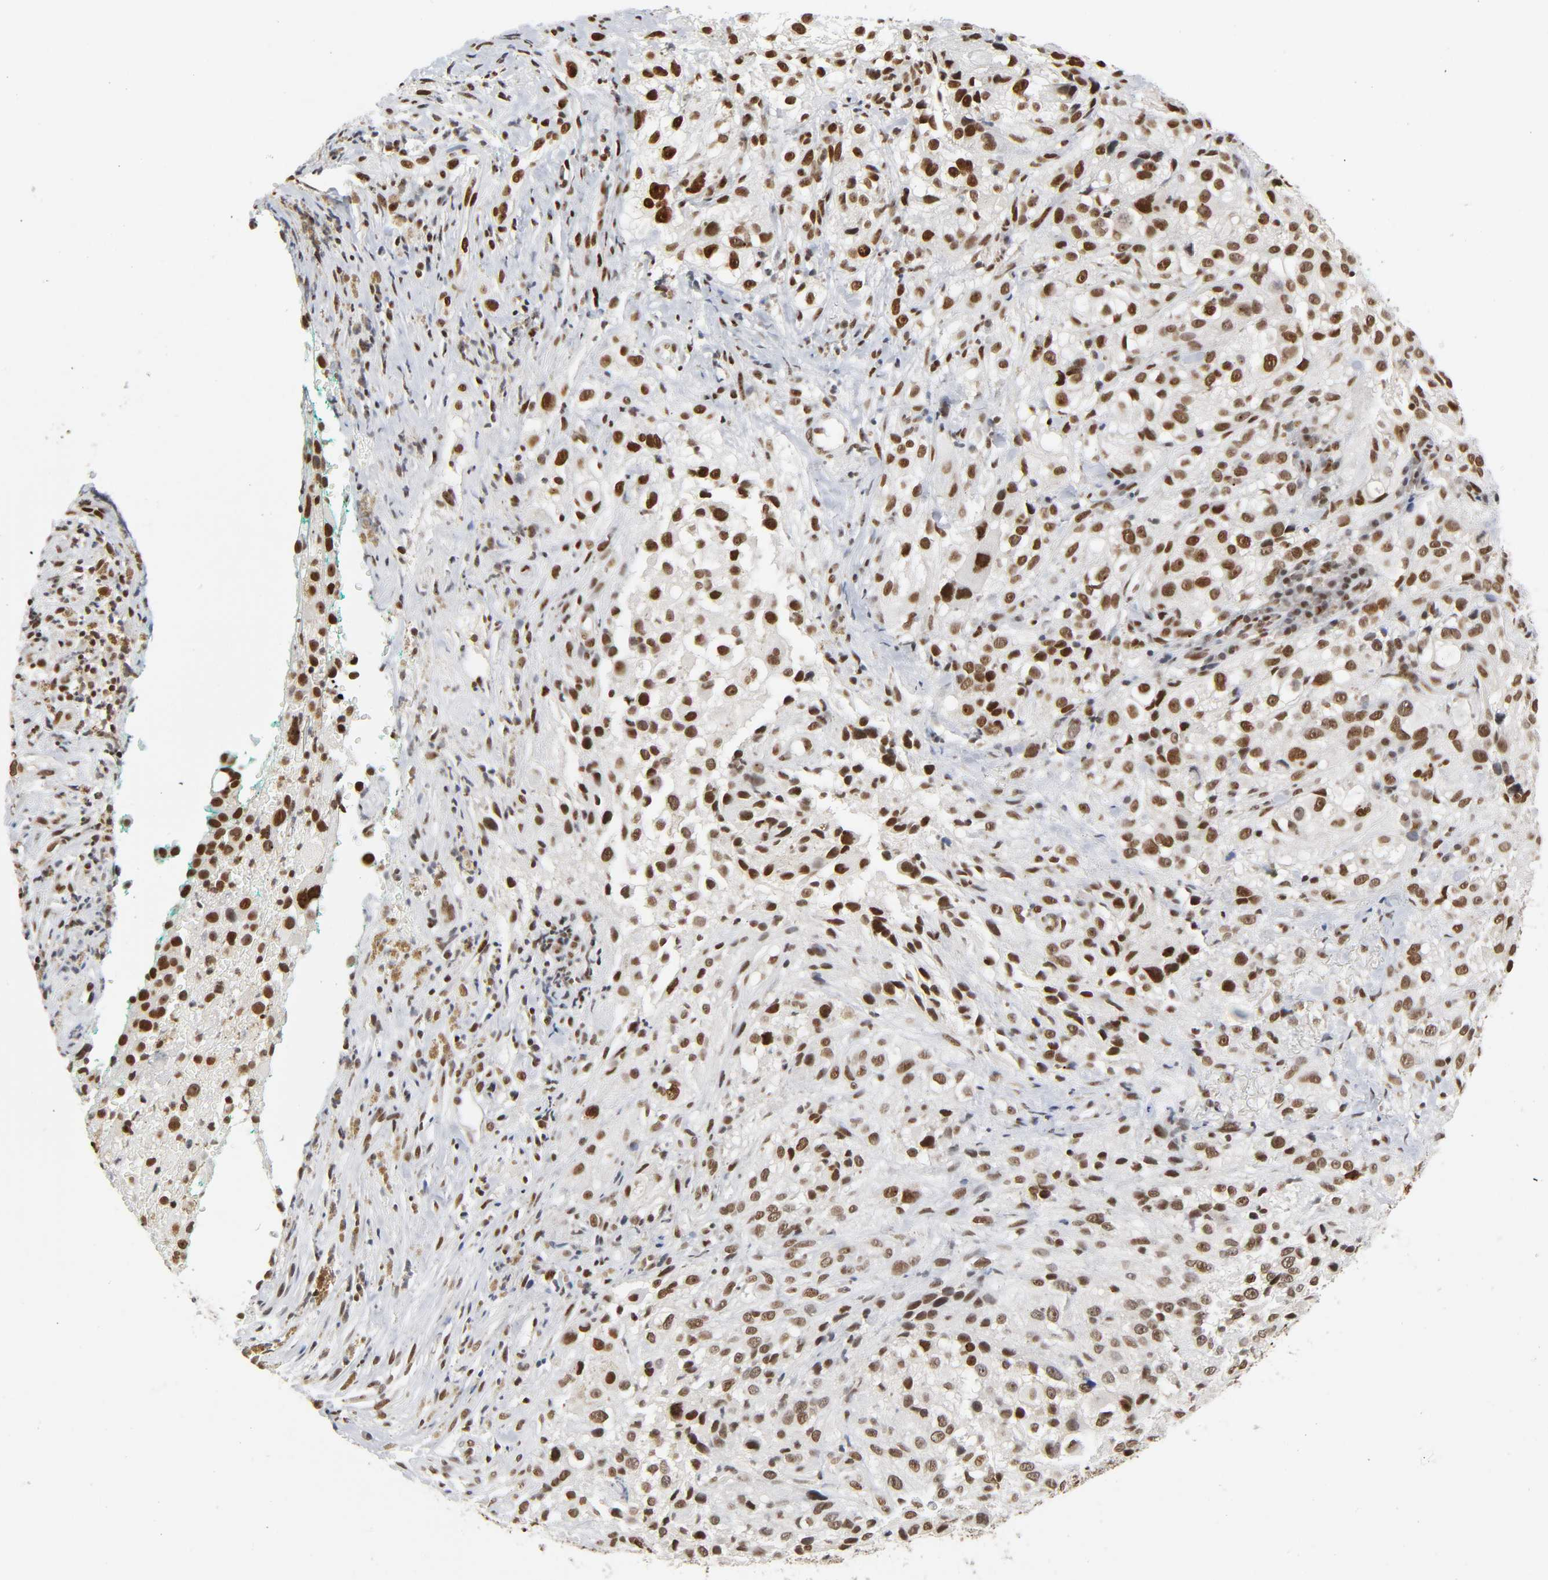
{"staining": {"intensity": "strong", "quantity": ">75%", "location": "nuclear"}, "tissue": "melanoma", "cell_type": "Tumor cells", "image_type": "cancer", "snomed": [{"axis": "morphology", "description": "Necrosis, NOS"}, {"axis": "morphology", "description": "Malignant melanoma, NOS"}, {"axis": "topography", "description": "Skin"}], "caption": "An immunohistochemistry (IHC) micrograph of neoplastic tissue is shown. Protein staining in brown shows strong nuclear positivity in melanoma within tumor cells. (brown staining indicates protein expression, while blue staining denotes nuclei).", "gene": "SUMO1", "patient": {"sex": "female", "age": 87}}